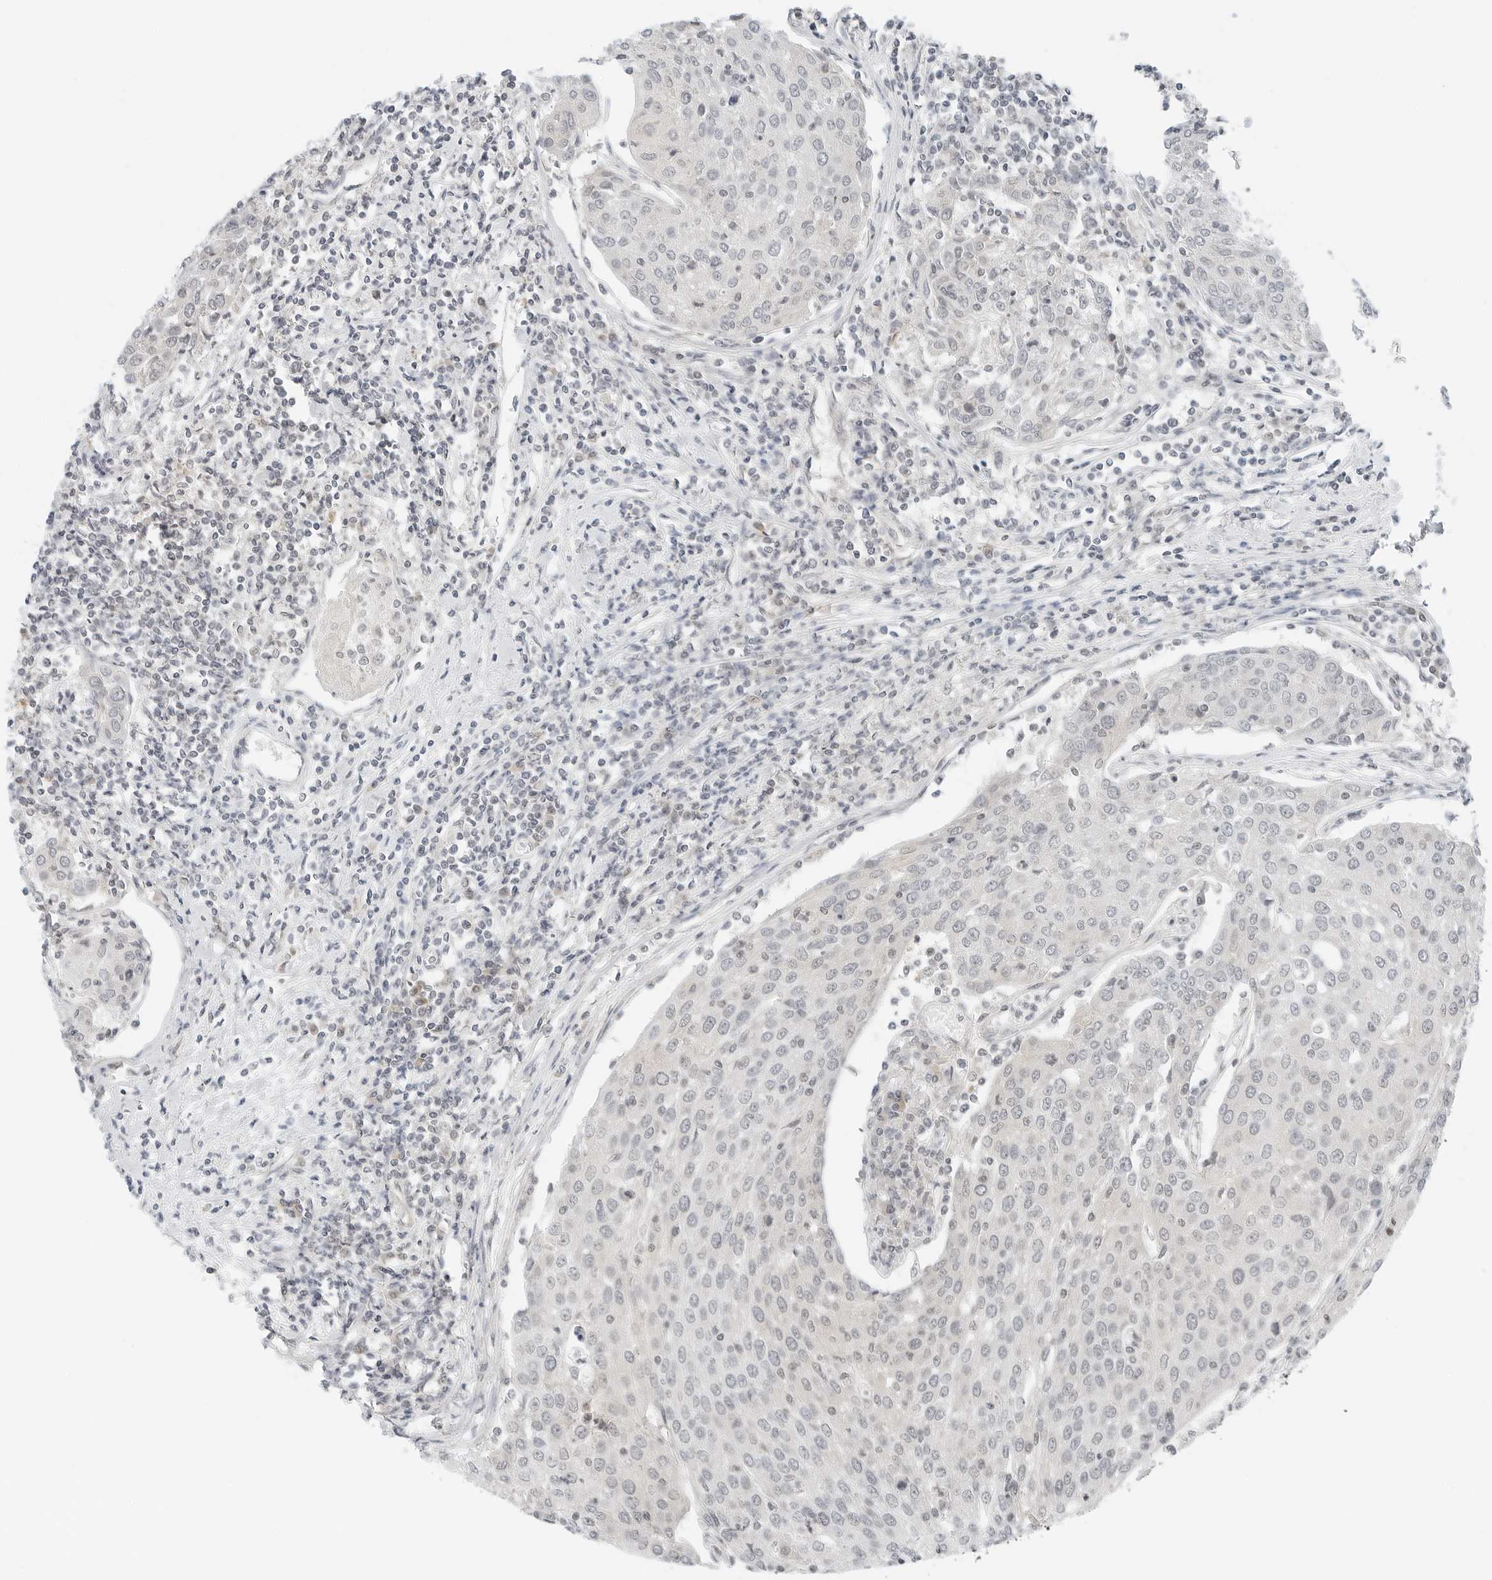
{"staining": {"intensity": "negative", "quantity": "none", "location": "none"}, "tissue": "urothelial cancer", "cell_type": "Tumor cells", "image_type": "cancer", "snomed": [{"axis": "morphology", "description": "Urothelial carcinoma, High grade"}, {"axis": "topography", "description": "Urinary bladder"}], "caption": "Urothelial cancer was stained to show a protein in brown. There is no significant staining in tumor cells.", "gene": "IQCC", "patient": {"sex": "female", "age": 85}}